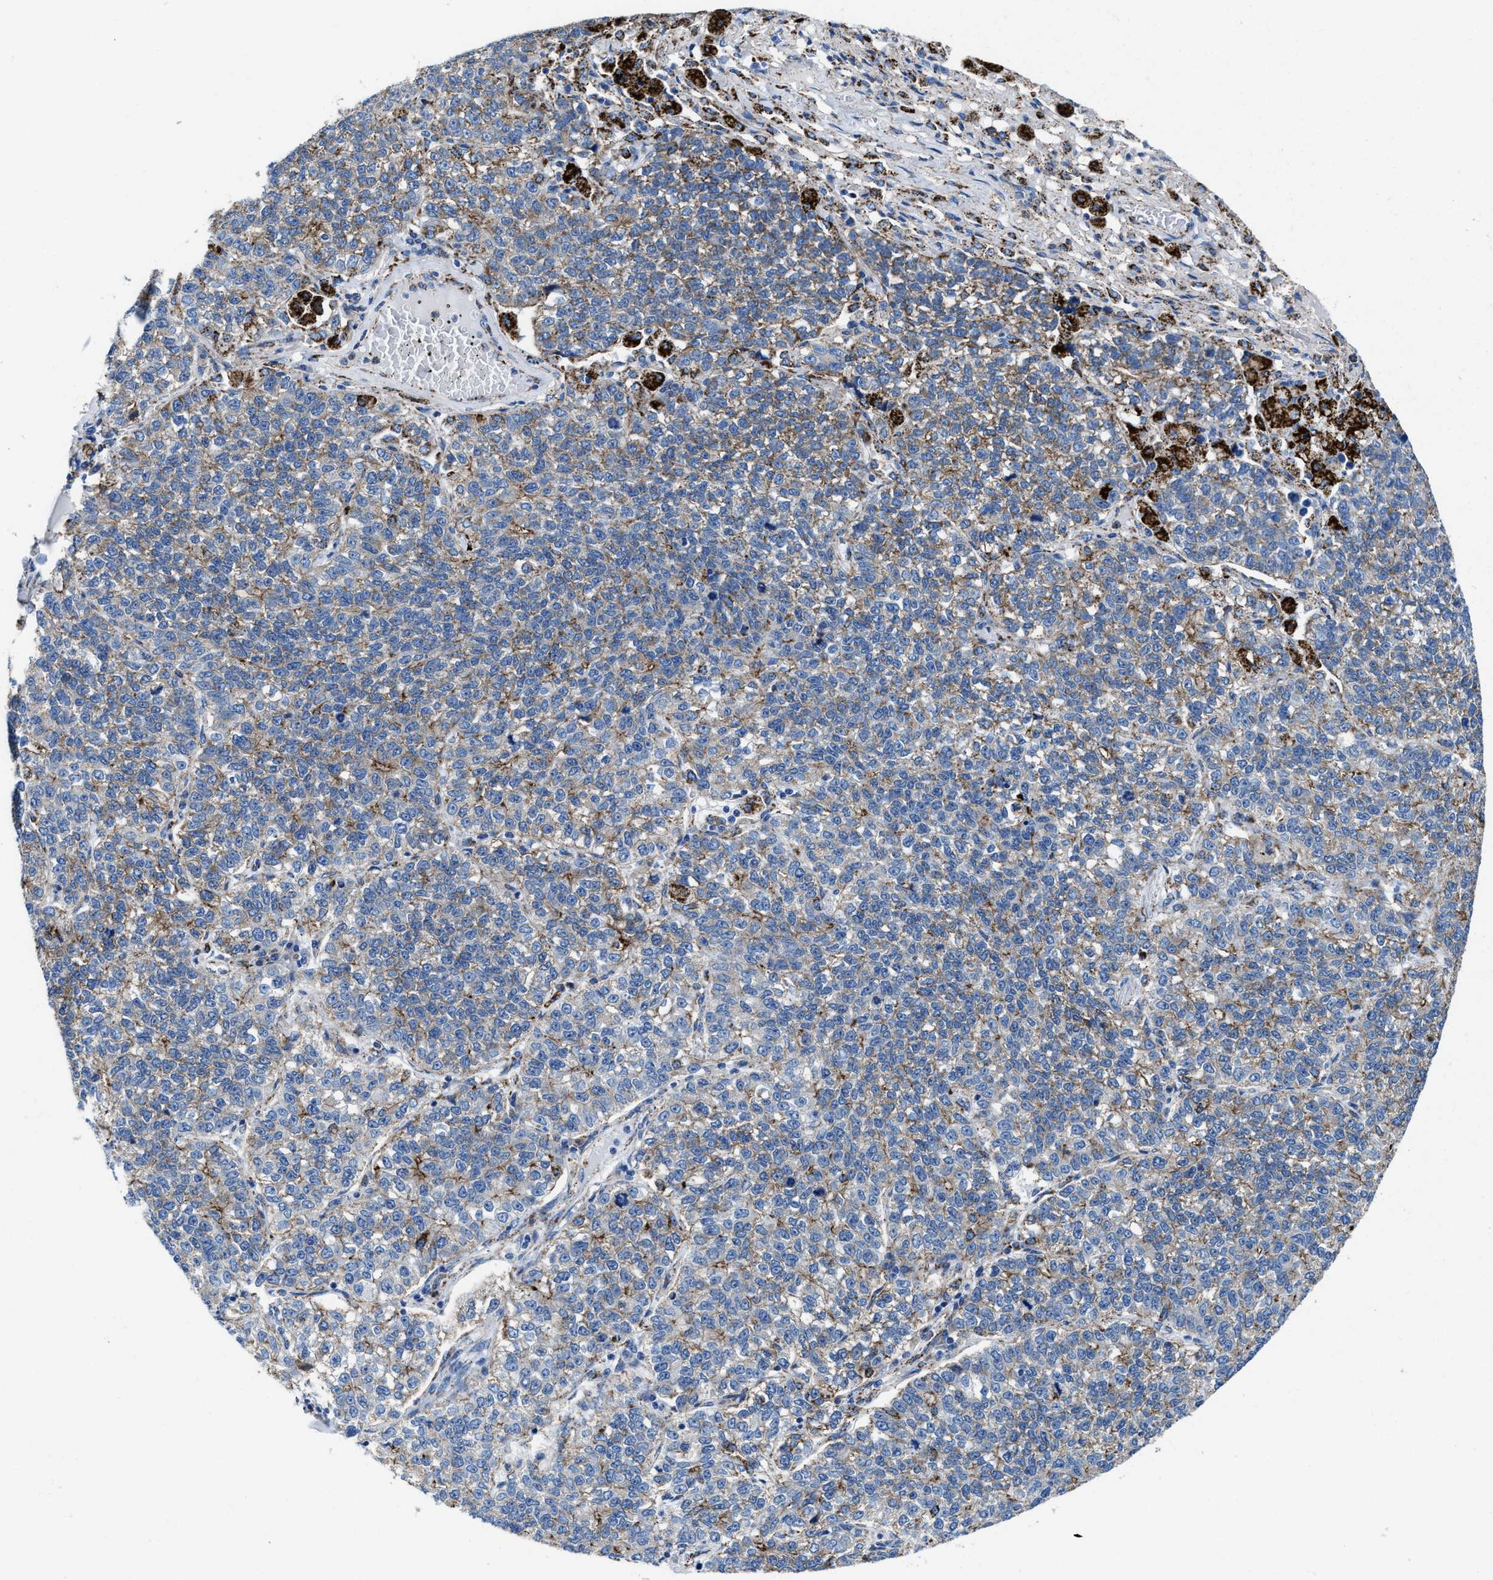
{"staining": {"intensity": "weak", "quantity": "25%-75%", "location": "cytoplasmic/membranous"}, "tissue": "lung cancer", "cell_type": "Tumor cells", "image_type": "cancer", "snomed": [{"axis": "morphology", "description": "Adenocarcinoma, NOS"}, {"axis": "topography", "description": "Lung"}], "caption": "A micrograph showing weak cytoplasmic/membranous positivity in approximately 25%-75% of tumor cells in lung adenocarcinoma, as visualized by brown immunohistochemical staining.", "gene": "ALDH1B1", "patient": {"sex": "male", "age": 49}}